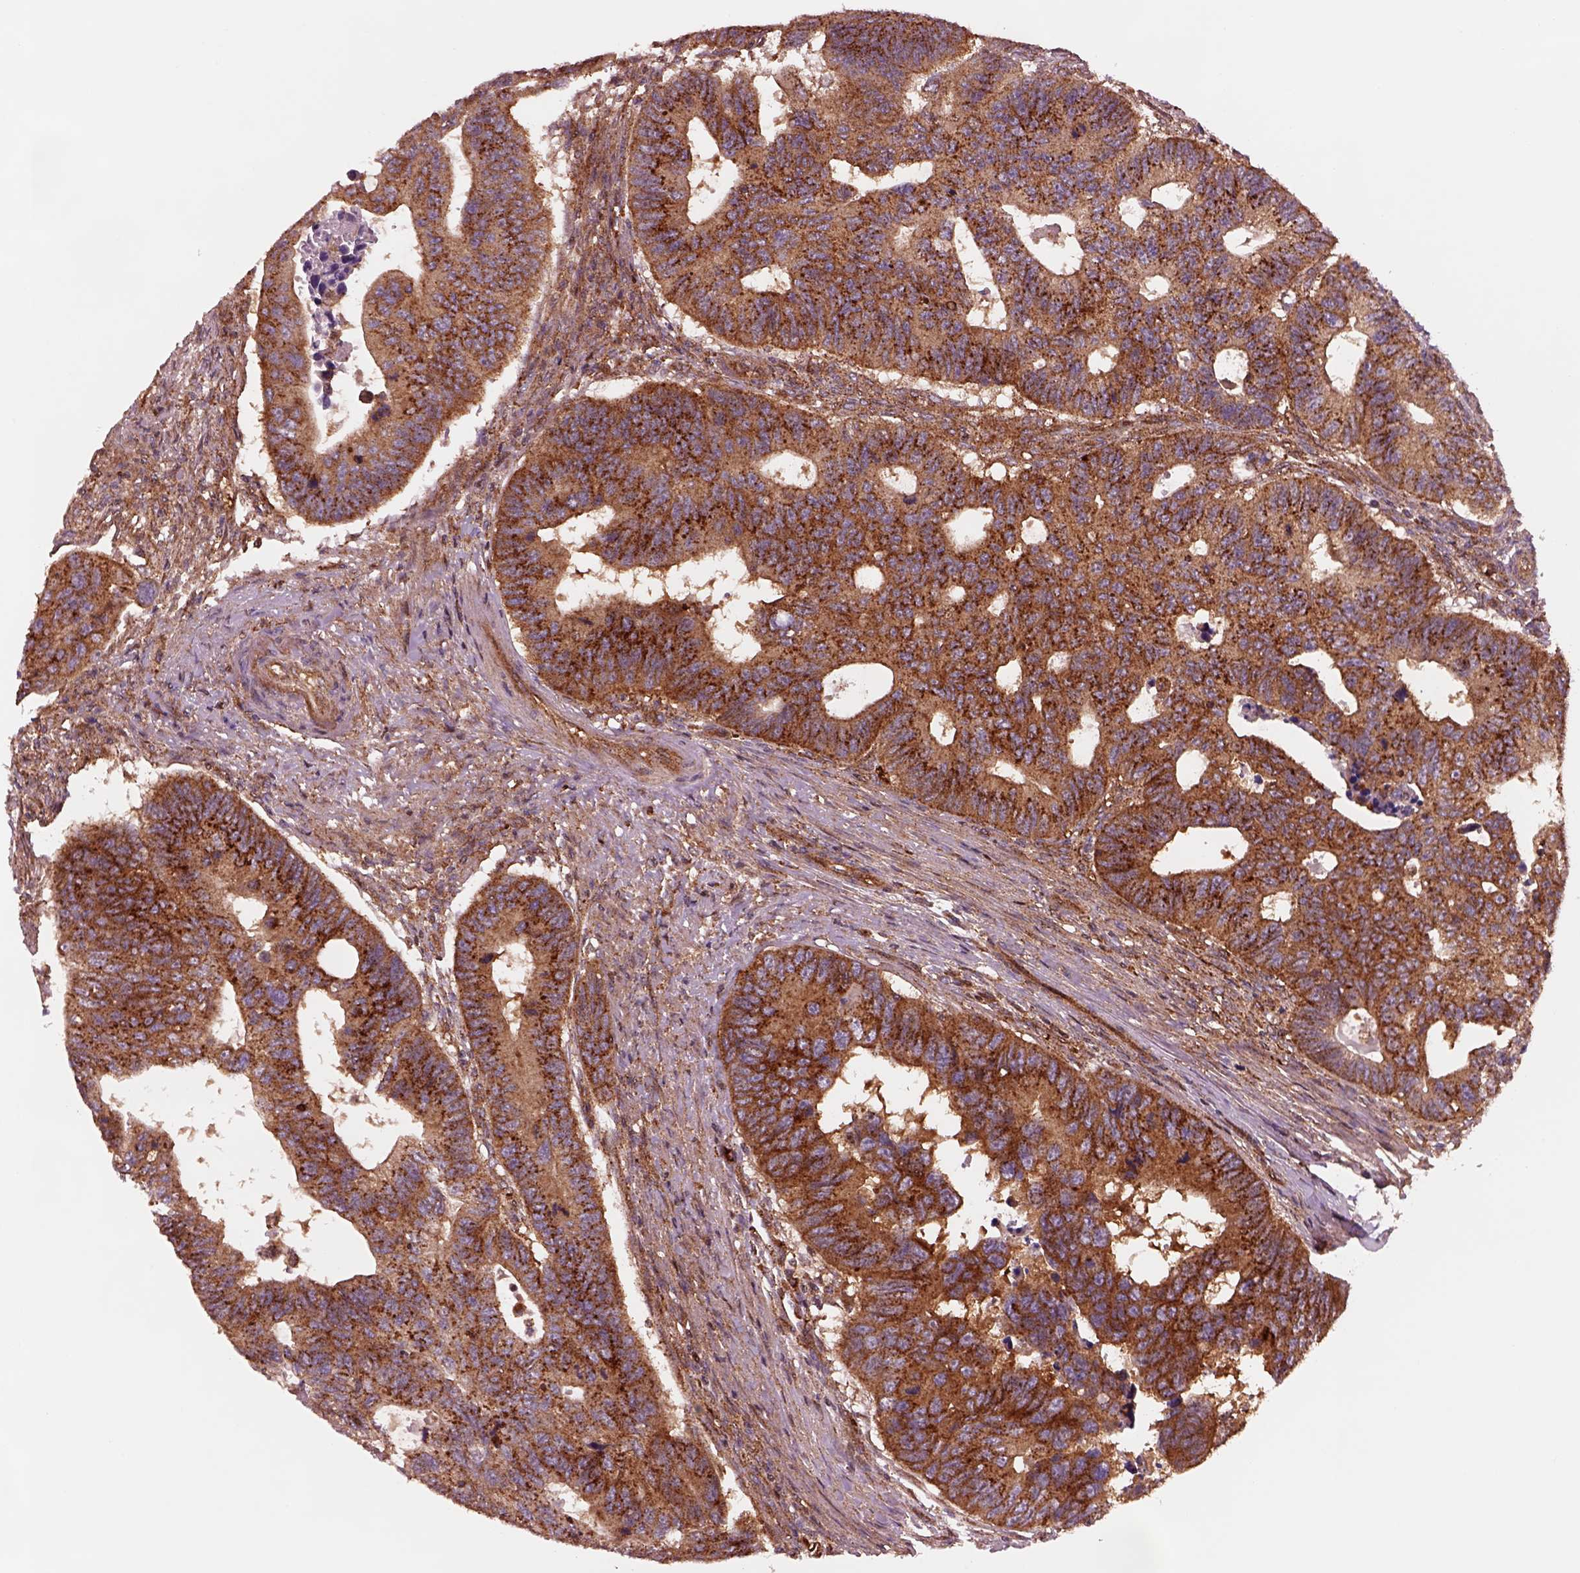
{"staining": {"intensity": "strong", "quantity": ">75%", "location": "cytoplasmic/membranous"}, "tissue": "colorectal cancer", "cell_type": "Tumor cells", "image_type": "cancer", "snomed": [{"axis": "morphology", "description": "Adenocarcinoma, NOS"}, {"axis": "topography", "description": "Rectum"}], "caption": "Colorectal cancer was stained to show a protein in brown. There is high levels of strong cytoplasmic/membranous expression in about >75% of tumor cells. (DAB IHC, brown staining for protein, blue staining for nuclei).", "gene": "WASHC2A", "patient": {"sex": "female", "age": 85}}